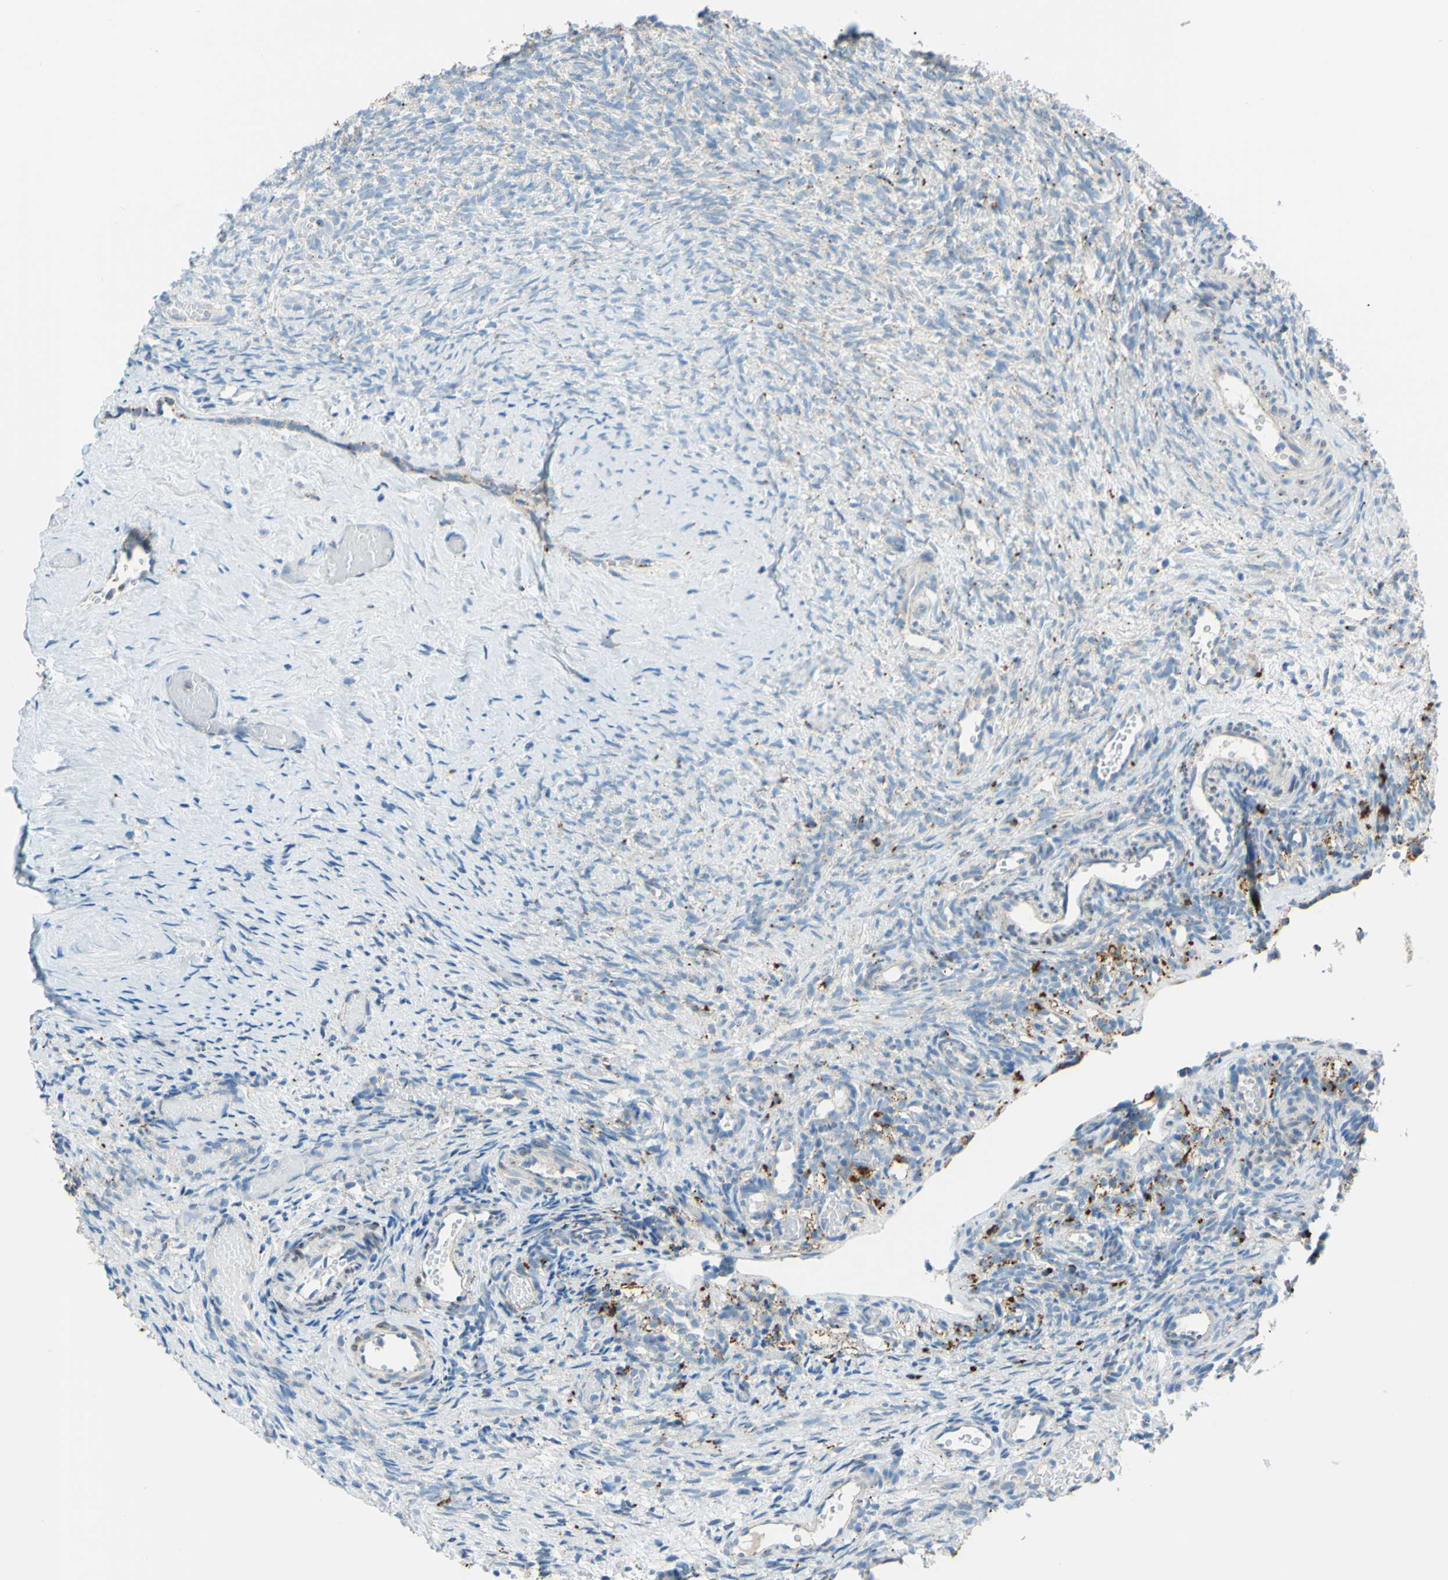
{"staining": {"intensity": "negative", "quantity": "none", "location": "none"}, "tissue": "ovary", "cell_type": "Ovarian stroma cells", "image_type": "normal", "snomed": [{"axis": "morphology", "description": "Normal tissue, NOS"}, {"axis": "topography", "description": "Ovary"}], "caption": "Immunohistochemistry micrograph of benign ovary stained for a protein (brown), which exhibits no expression in ovarian stroma cells. (DAB immunohistochemistry with hematoxylin counter stain).", "gene": "CTSD", "patient": {"sex": "female", "age": 35}}